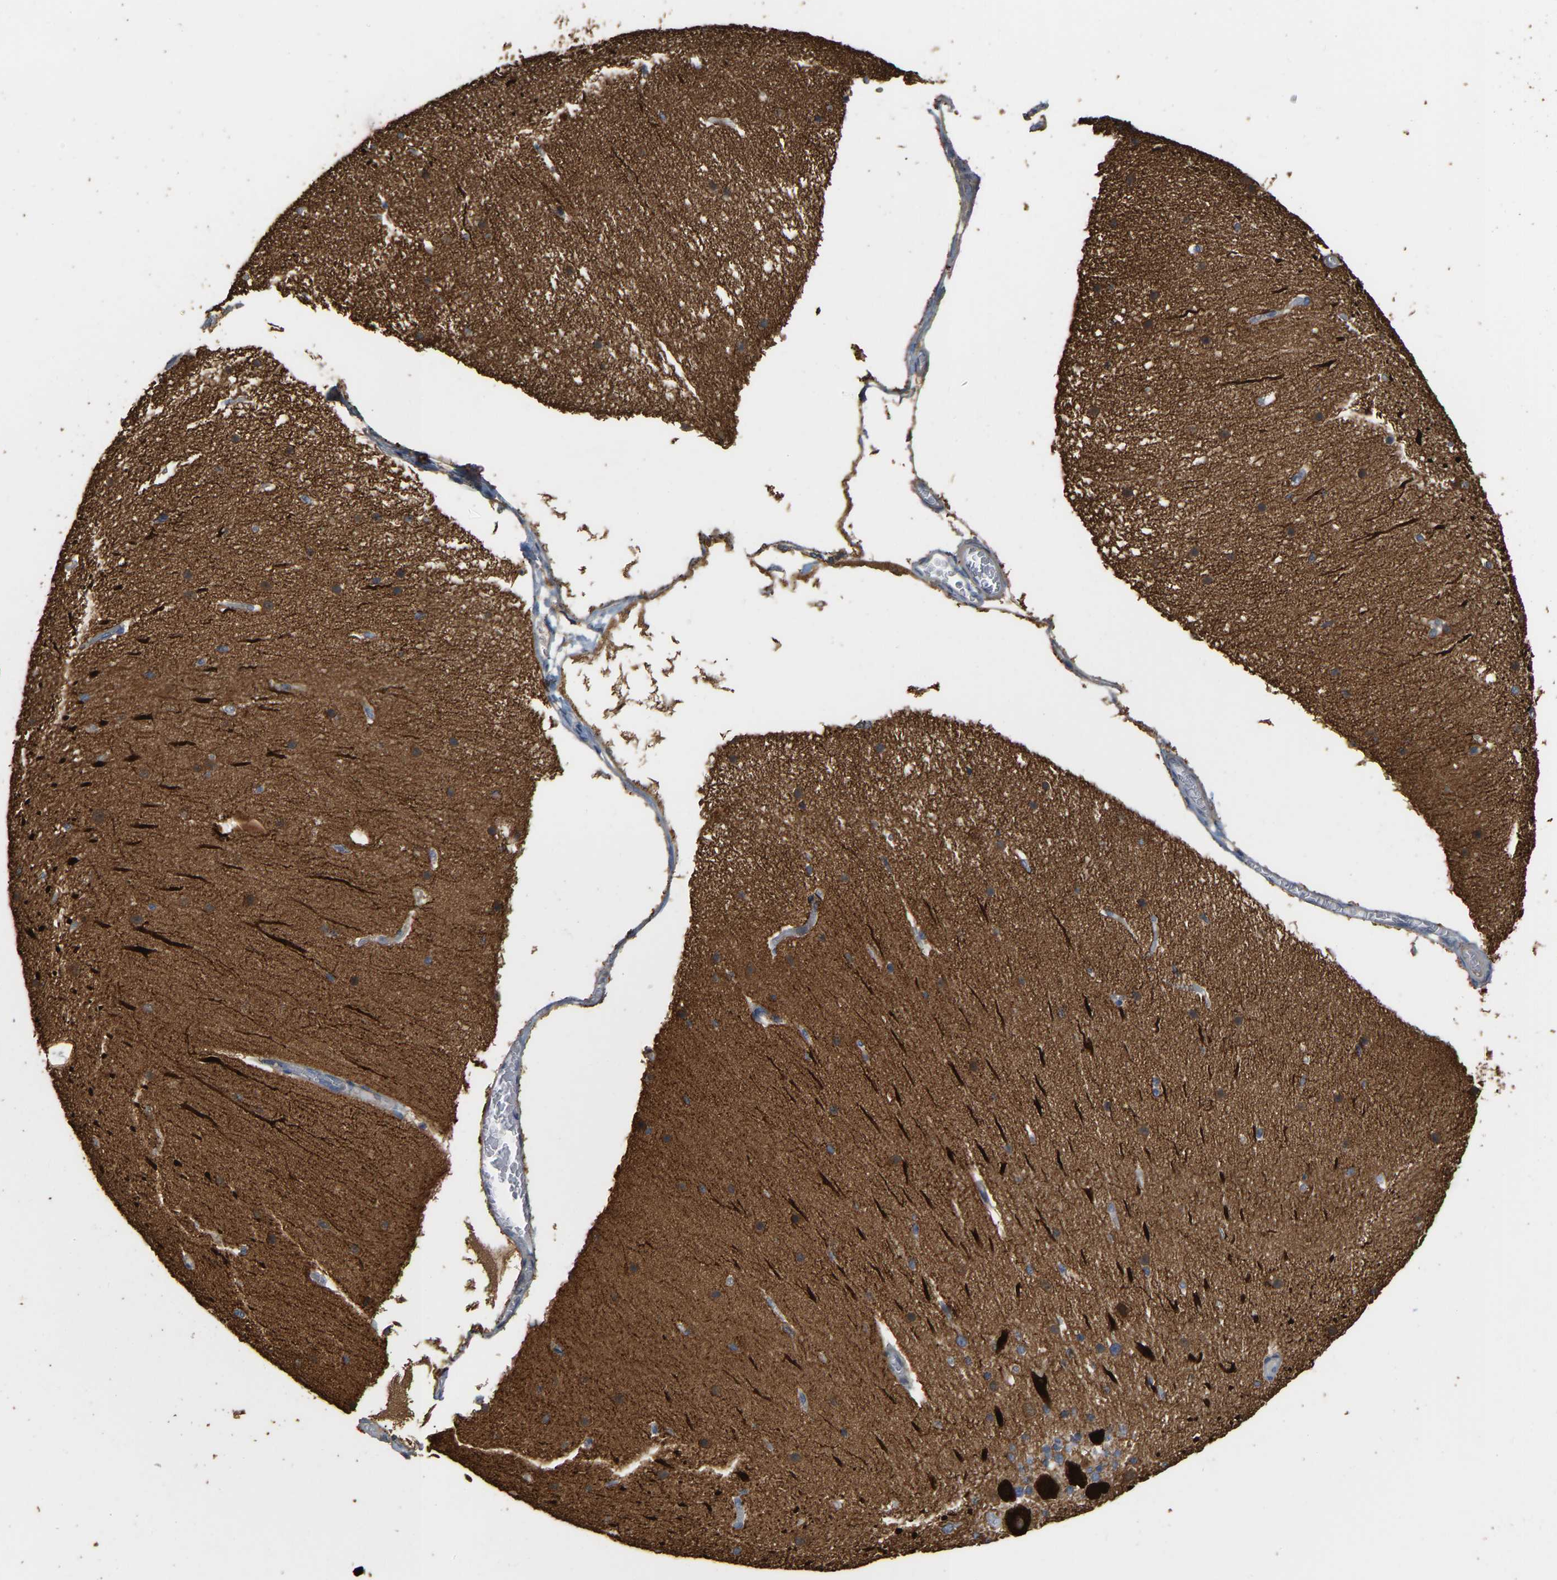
{"staining": {"intensity": "strong", "quantity": ">75%", "location": "cytoplasmic/membranous"}, "tissue": "cerebellum", "cell_type": "Cells in granular layer", "image_type": "normal", "snomed": [{"axis": "morphology", "description": "Normal tissue, NOS"}, {"axis": "topography", "description": "Cerebellum"}], "caption": "A histopathology image showing strong cytoplasmic/membranous expression in approximately >75% of cells in granular layer in normal cerebellum, as visualized by brown immunohistochemical staining.", "gene": "NCS1", "patient": {"sex": "female", "age": 19}}